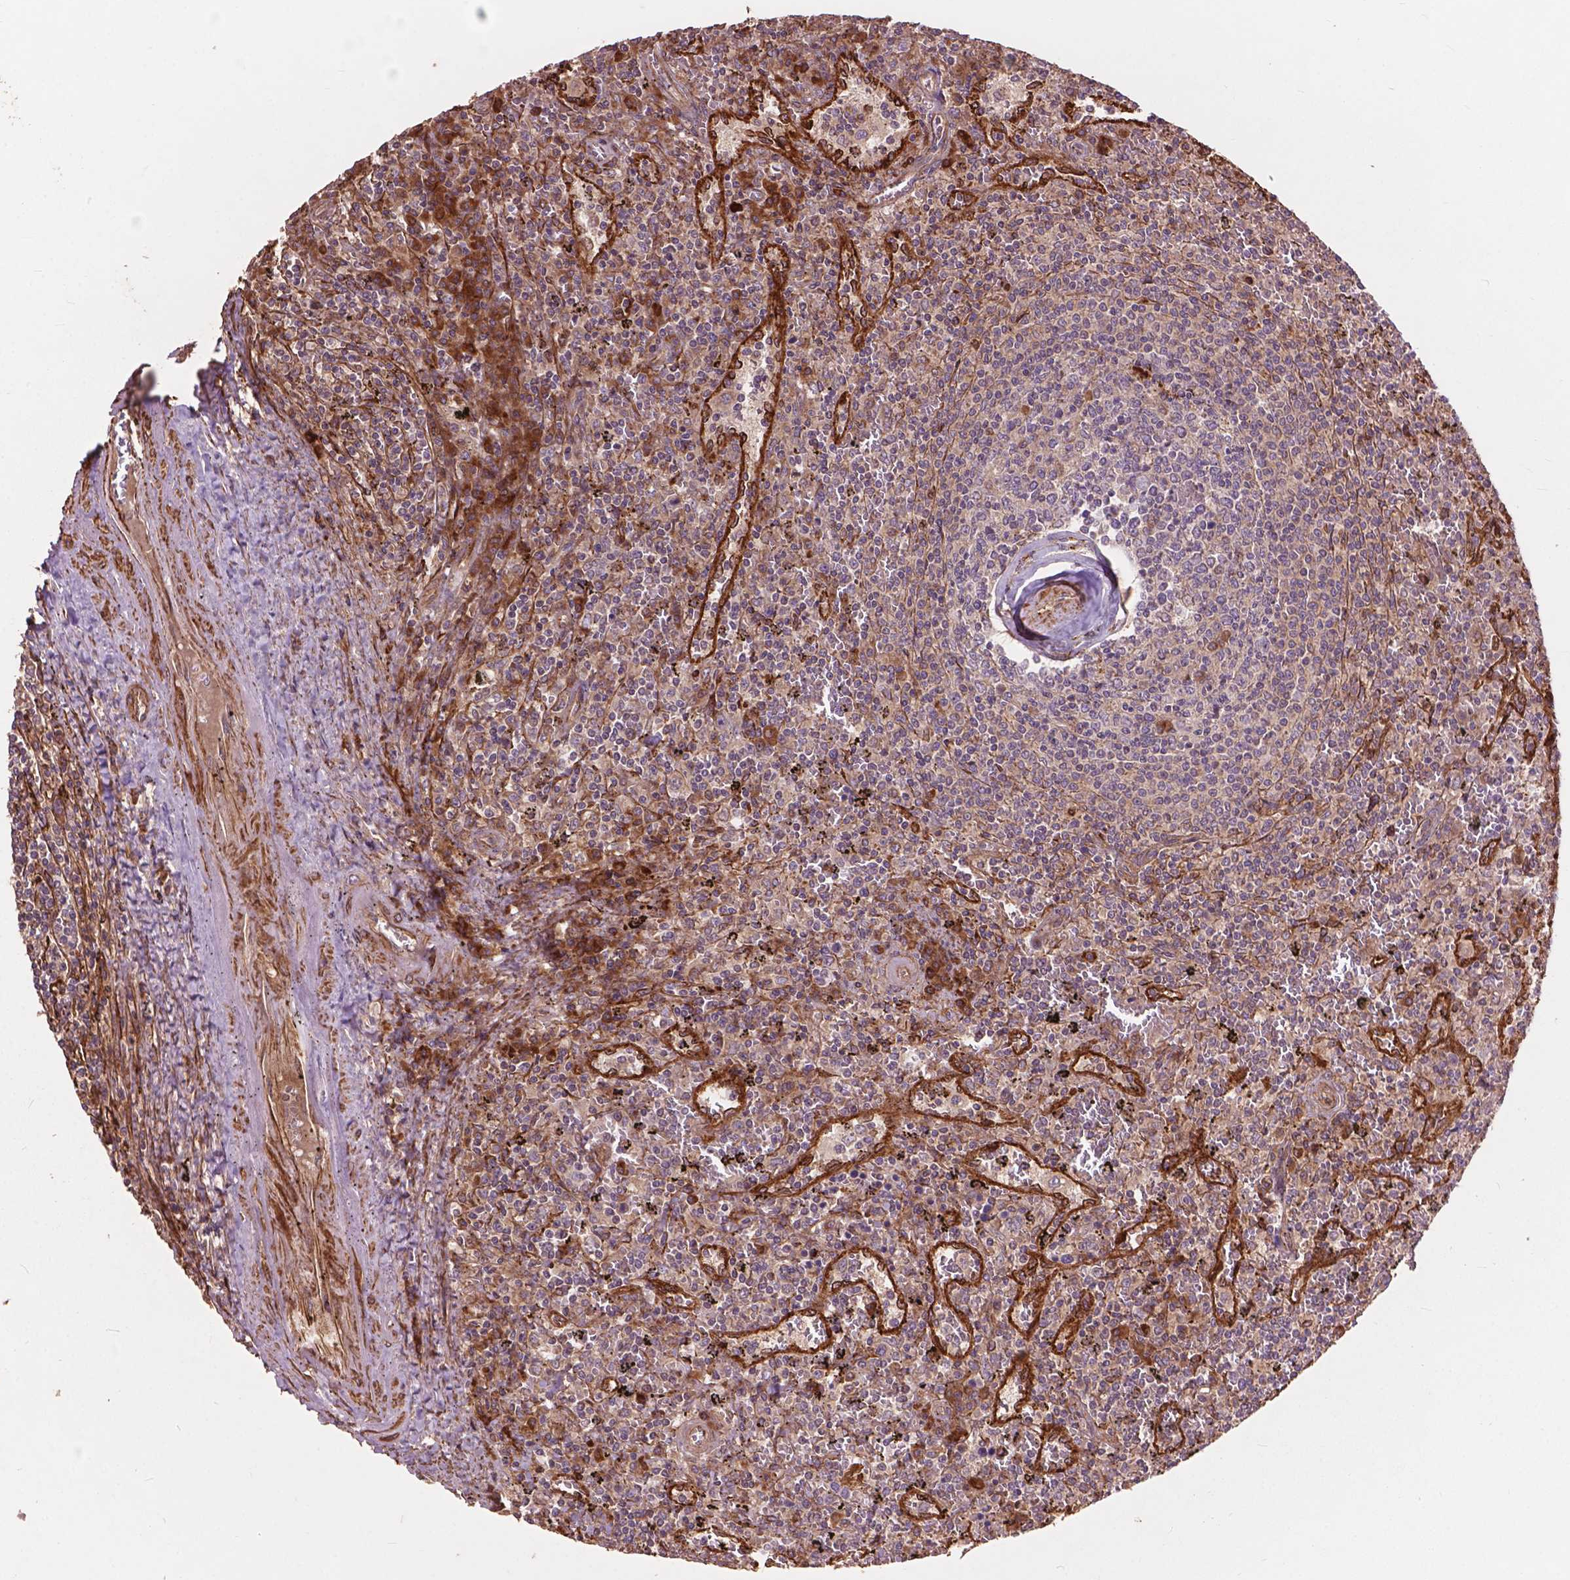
{"staining": {"intensity": "weak", "quantity": "25%-75%", "location": "cytoplasmic/membranous"}, "tissue": "lymphoma", "cell_type": "Tumor cells", "image_type": "cancer", "snomed": [{"axis": "morphology", "description": "Malignant lymphoma, non-Hodgkin's type, Low grade"}, {"axis": "topography", "description": "Spleen"}], "caption": "Immunohistochemistry histopathology image of human low-grade malignant lymphoma, non-Hodgkin's type stained for a protein (brown), which demonstrates low levels of weak cytoplasmic/membranous expression in approximately 25%-75% of tumor cells.", "gene": "FNIP1", "patient": {"sex": "male", "age": 62}}